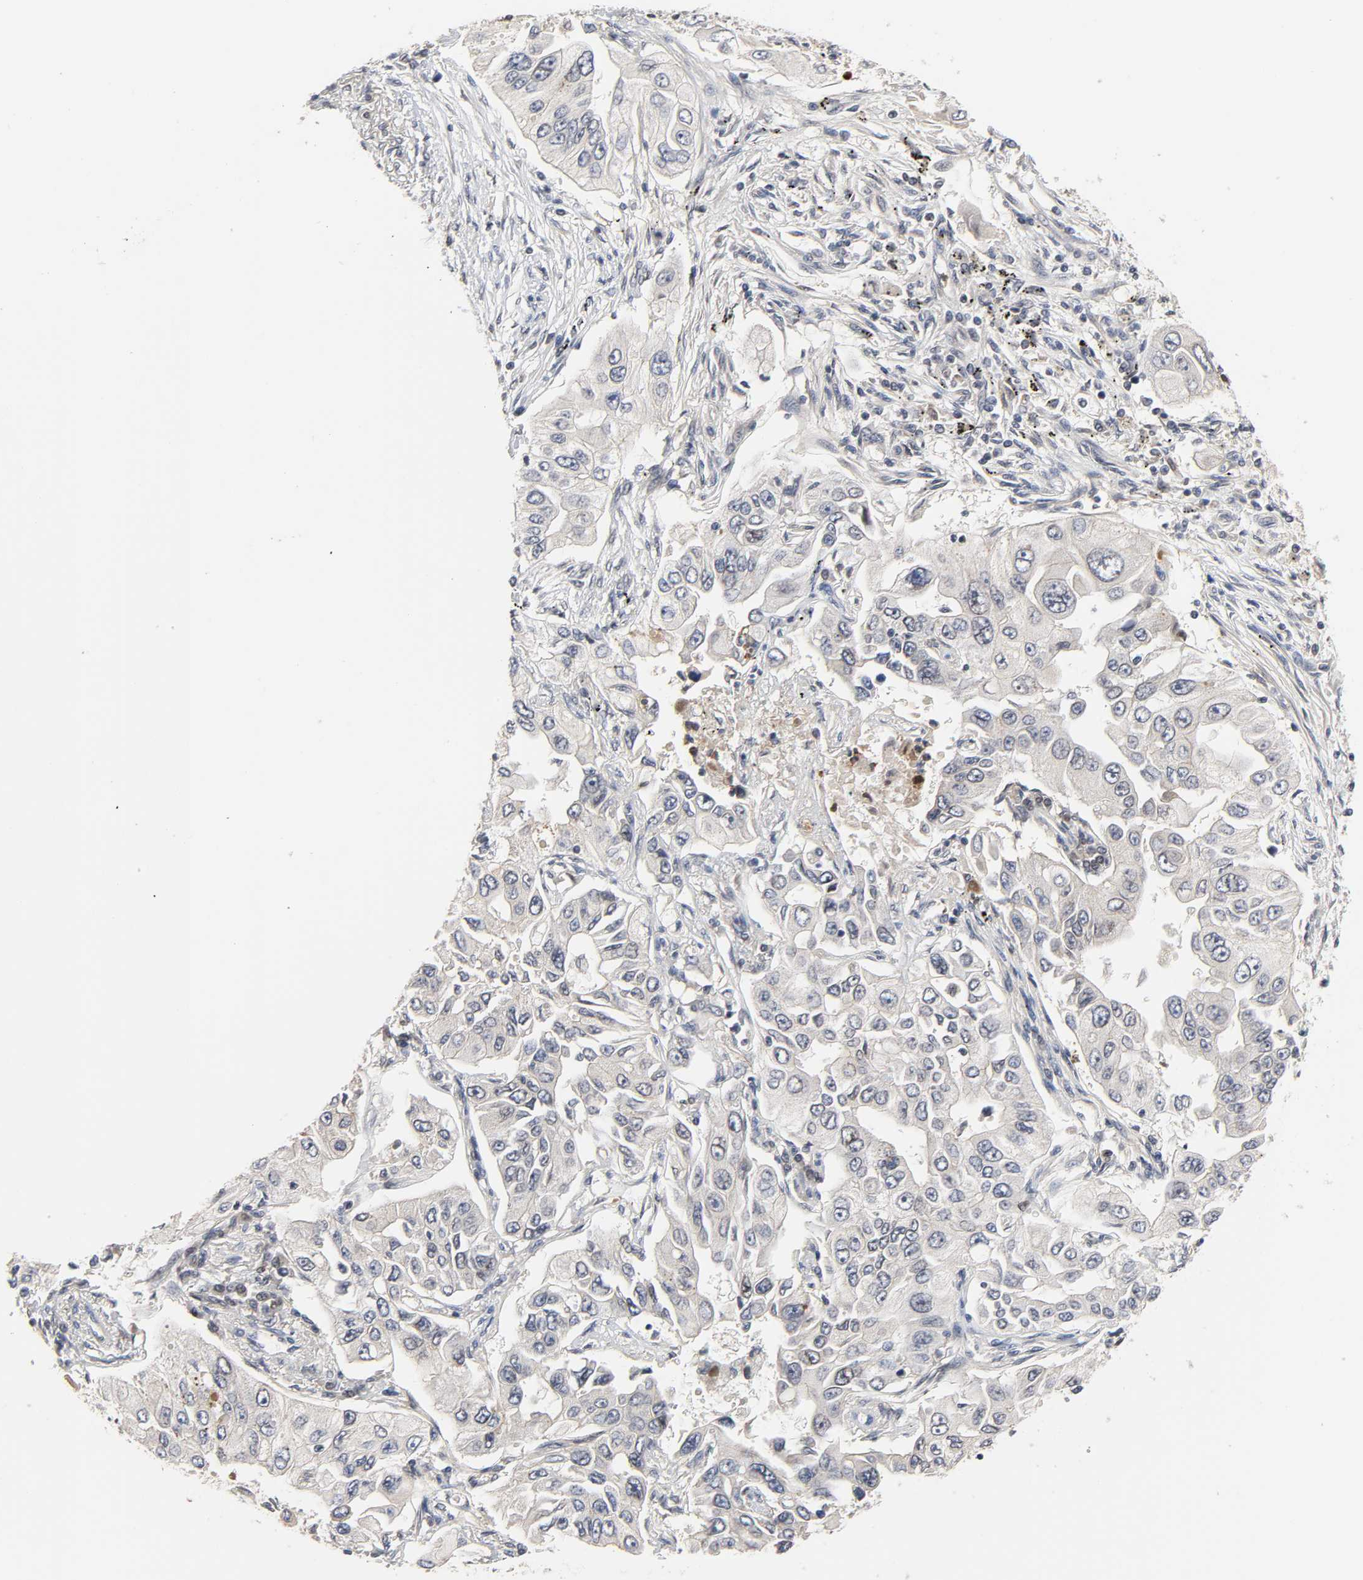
{"staining": {"intensity": "negative", "quantity": "none", "location": "none"}, "tissue": "lung cancer", "cell_type": "Tumor cells", "image_type": "cancer", "snomed": [{"axis": "morphology", "description": "Adenocarcinoma, NOS"}, {"axis": "topography", "description": "Lung"}], "caption": "An immunohistochemistry (IHC) micrograph of adenocarcinoma (lung) is shown. There is no staining in tumor cells of adenocarcinoma (lung).", "gene": "CCDC175", "patient": {"sex": "male", "age": 84}}